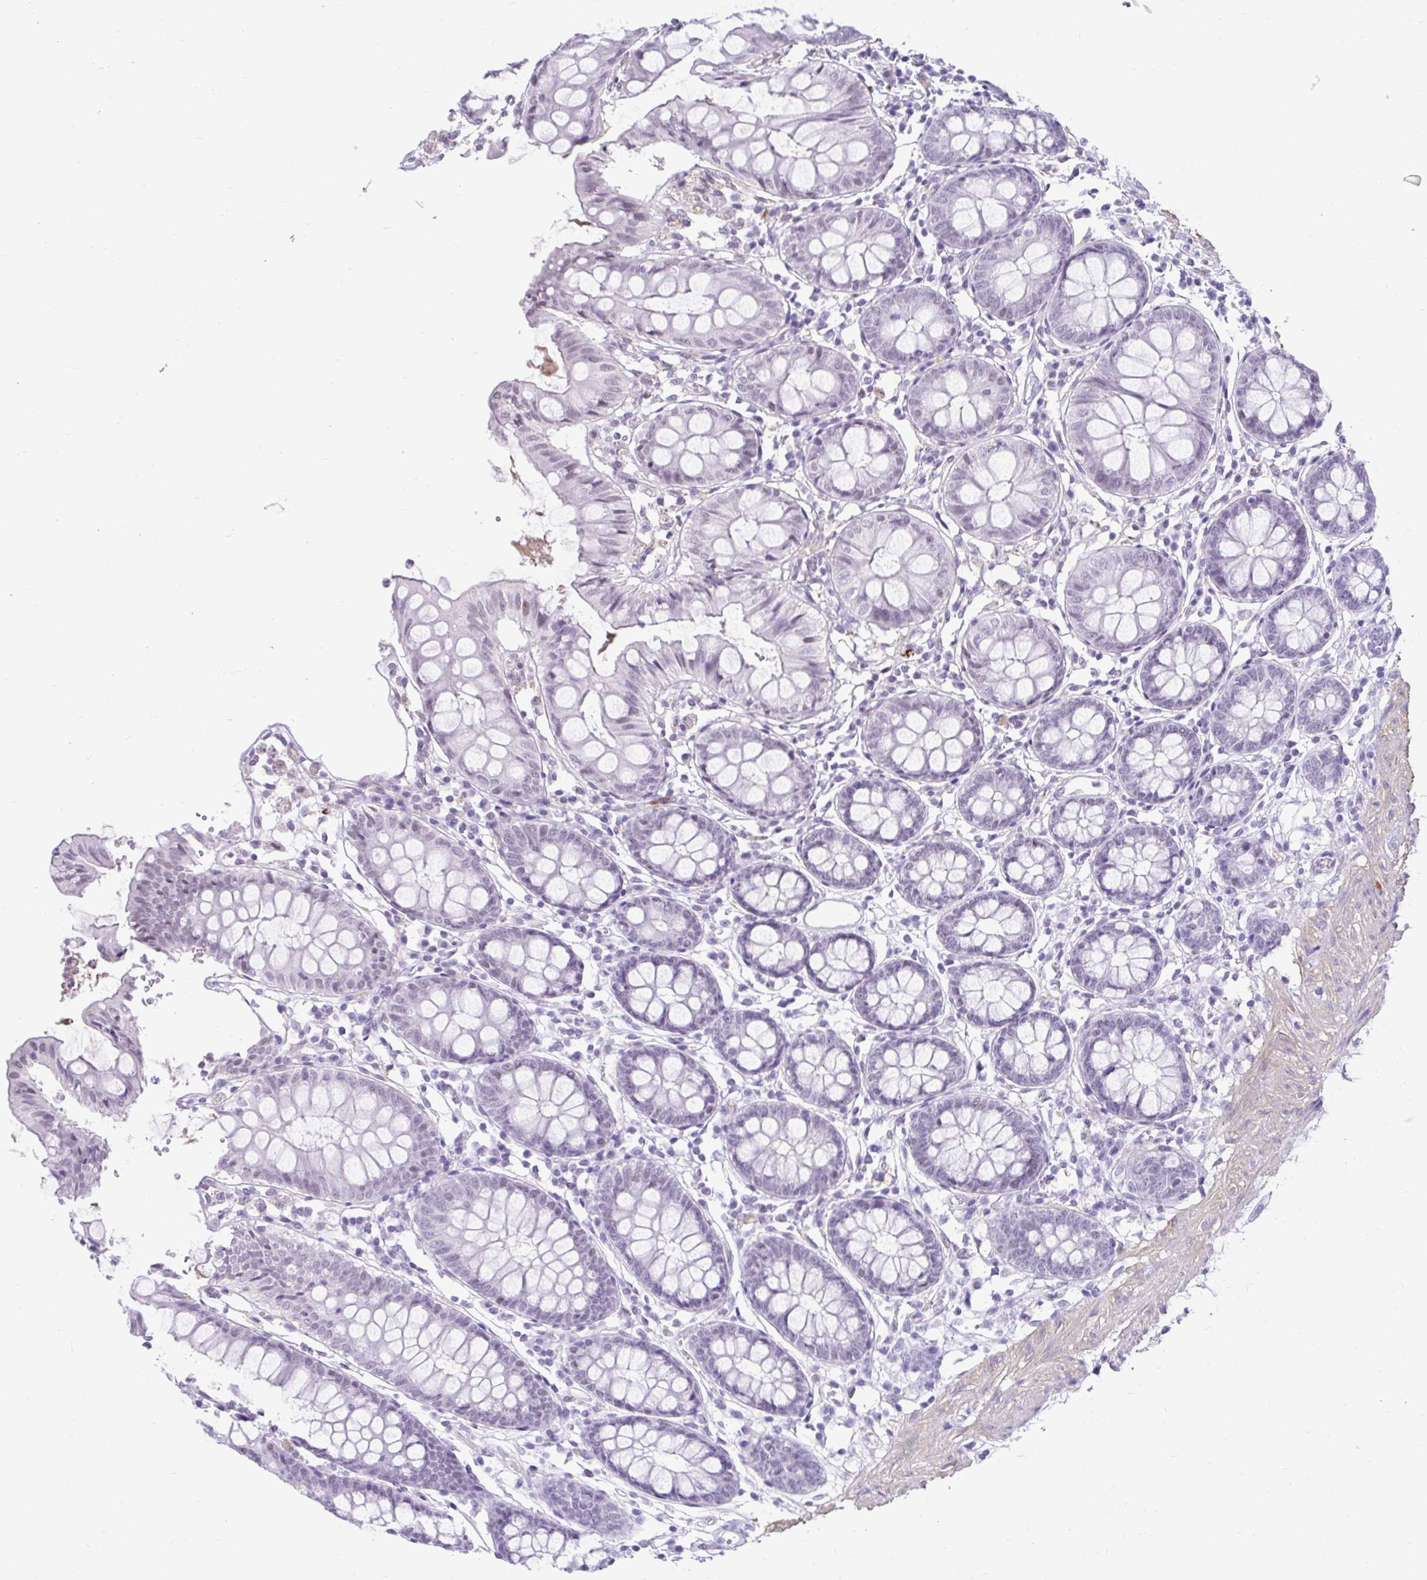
{"staining": {"intensity": "negative", "quantity": "none", "location": "none"}, "tissue": "colon", "cell_type": "Endothelial cells", "image_type": "normal", "snomed": [{"axis": "morphology", "description": "Normal tissue, NOS"}, {"axis": "topography", "description": "Colon"}], "caption": "Endothelial cells show no significant positivity in benign colon. Nuclei are stained in blue.", "gene": "DCAF17", "patient": {"sex": "female", "age": 84}}